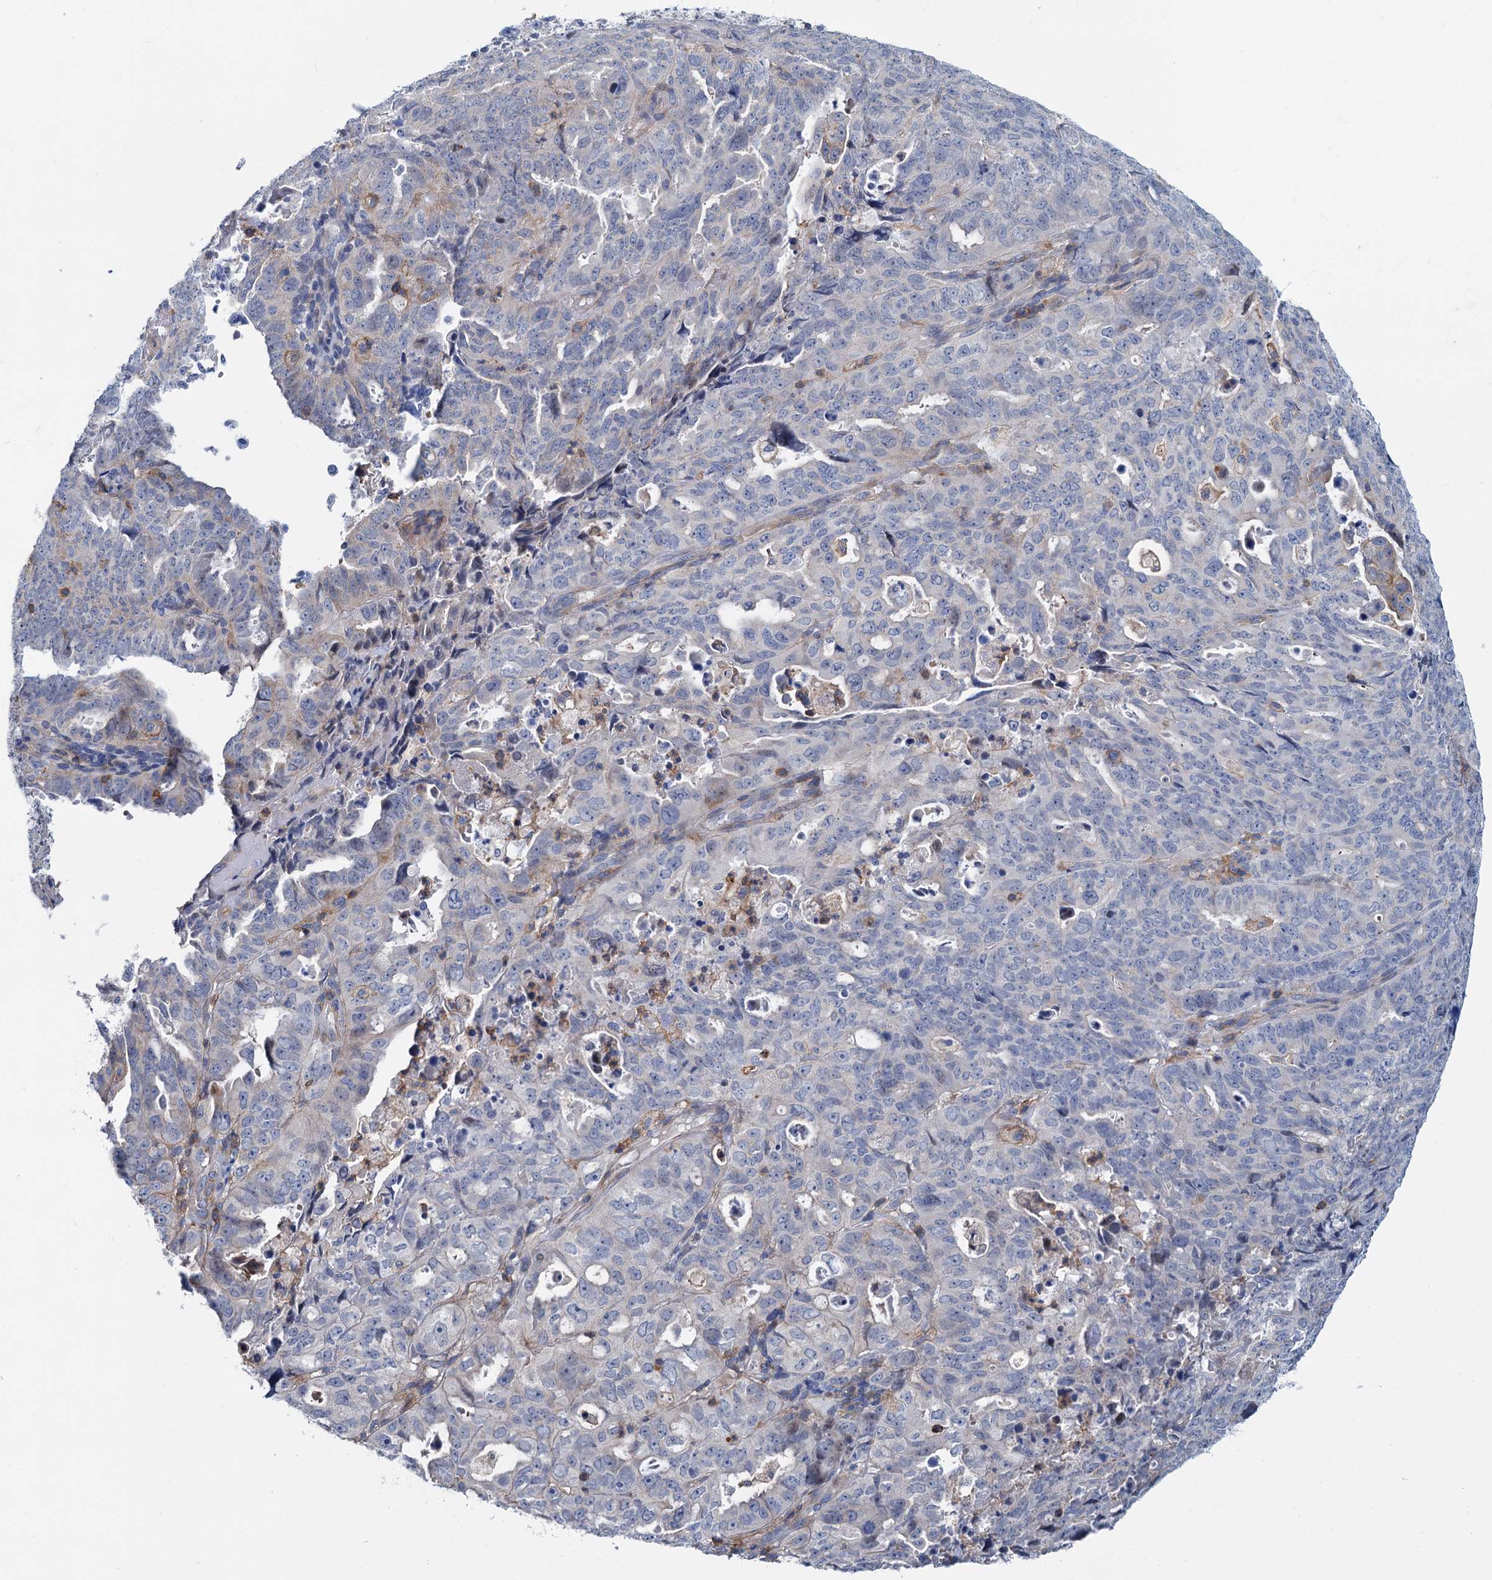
{"staining": {"intensity": "negative", "quantity": "none", "location": "none"}, "tissue": "endometrial cancer", "cell_type": "Tumor cells", "image_type": "cancer", "snomed": [{"axis": "morphology", "description": "Adenocarcinoma, NOS"}, {"axis": "topography", "description": "Endometrium"}], "caption": "Photomicrograph shows no protein expression in tumor cells of endometrial cancer (adenocarcinoma) tissue.", "gene": "LRCH4", "patient": {"sex": "female", "age": 65}}